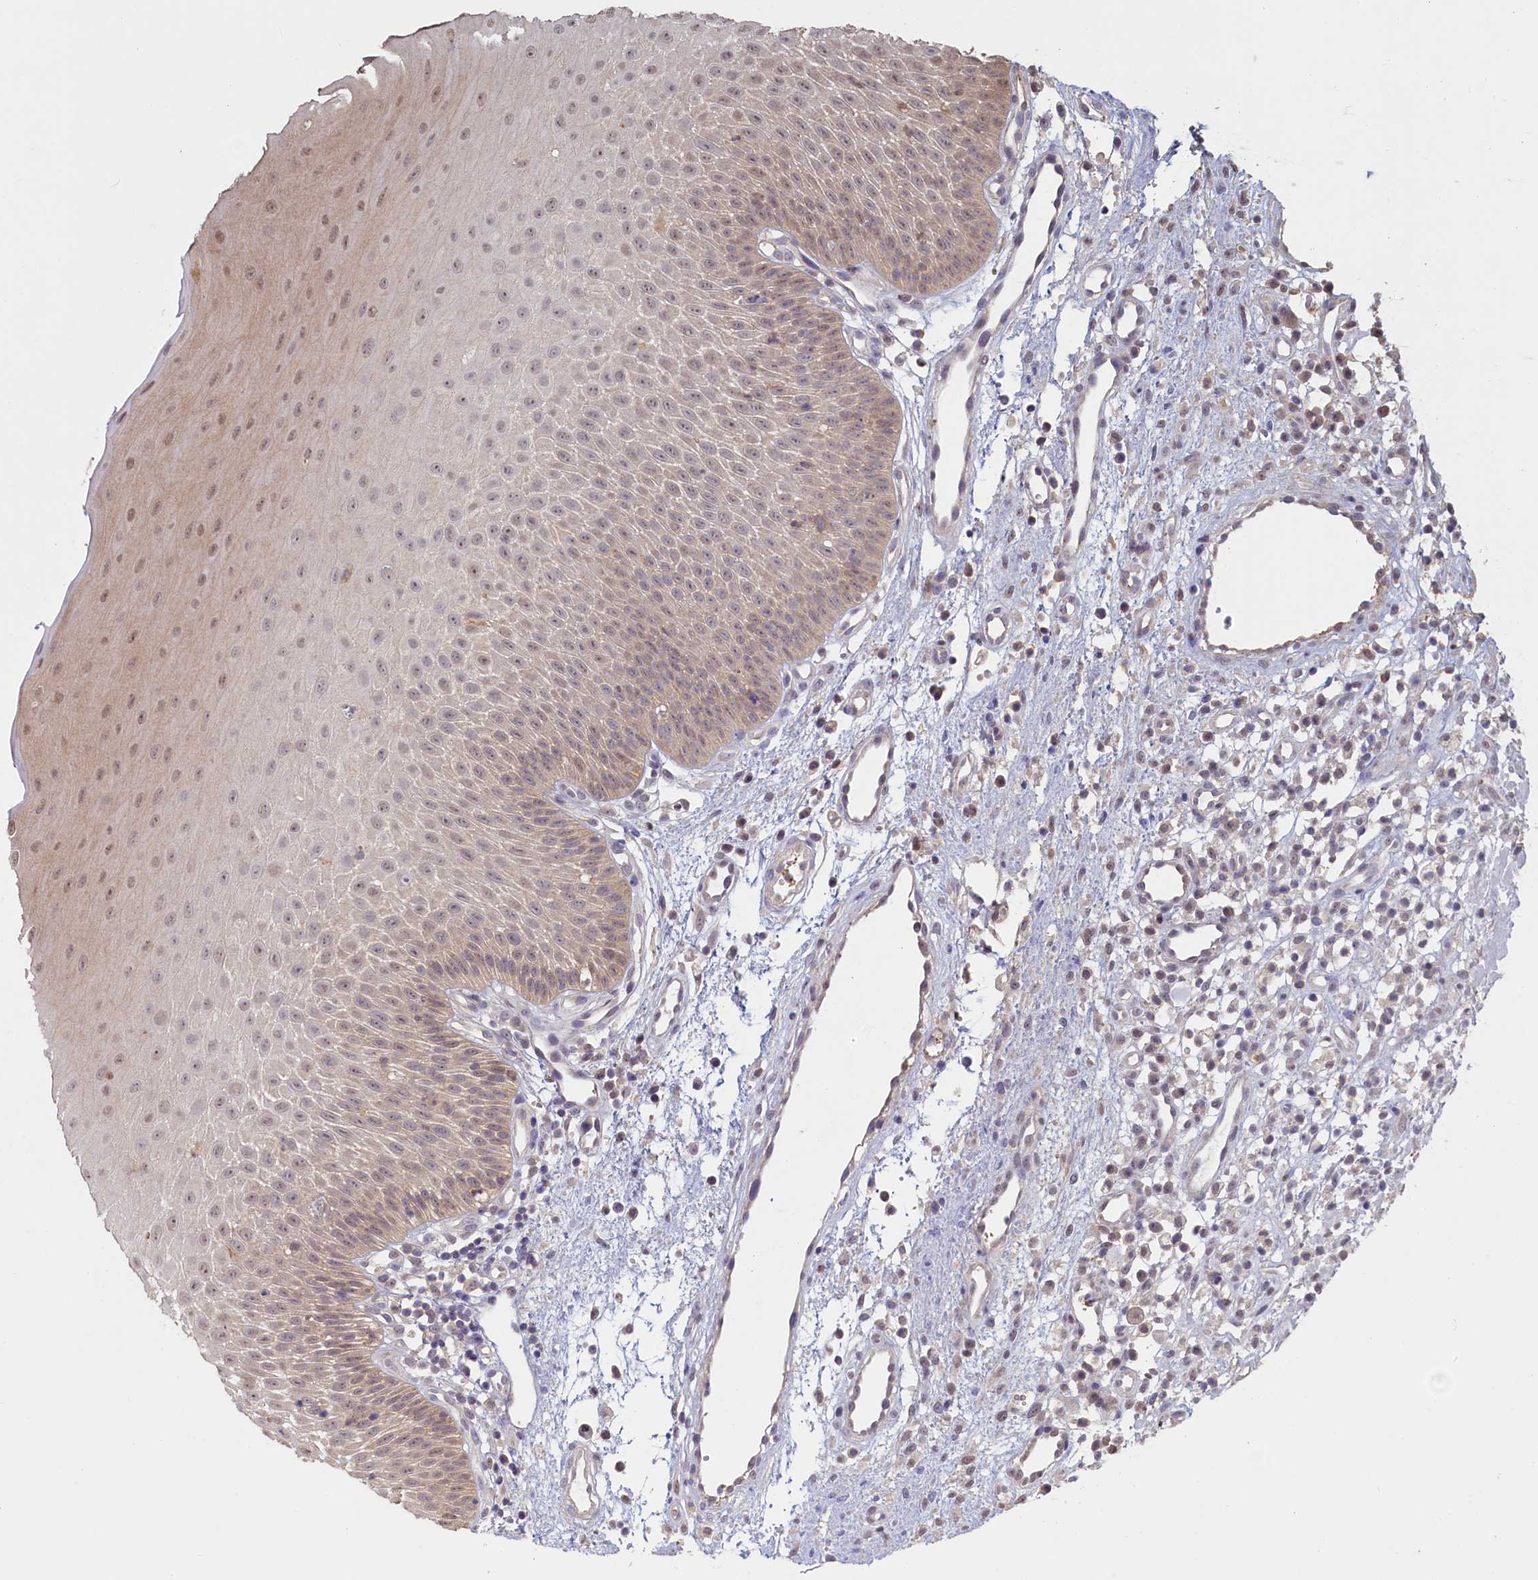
{"staining": {"intensity": "moderate", "quantity": ">75%", "location": "cytoplasmic/membranous,nuclear"}, "tissue": "oral mucosa", "cell_type": "Squamous epithelial cells", "image_type": "normal", "snomed": [{"axis": "morphology", "description": "Normal tissue, NOS"}, {"axis": "topography", "description": "Oral tissue"}], "caption": "A histopathology image of human oral mucosa stained for a protein displays moderate cytoplasmic/membranous,nuclear brown staining in squamous epithelial cells. Using DAB (brown) and hematoxylin (blue) stains, captured at high magnification using brightfield microscopy.", "gene": "UCHL3", "patient": {"sex": "female", "age": 13}}